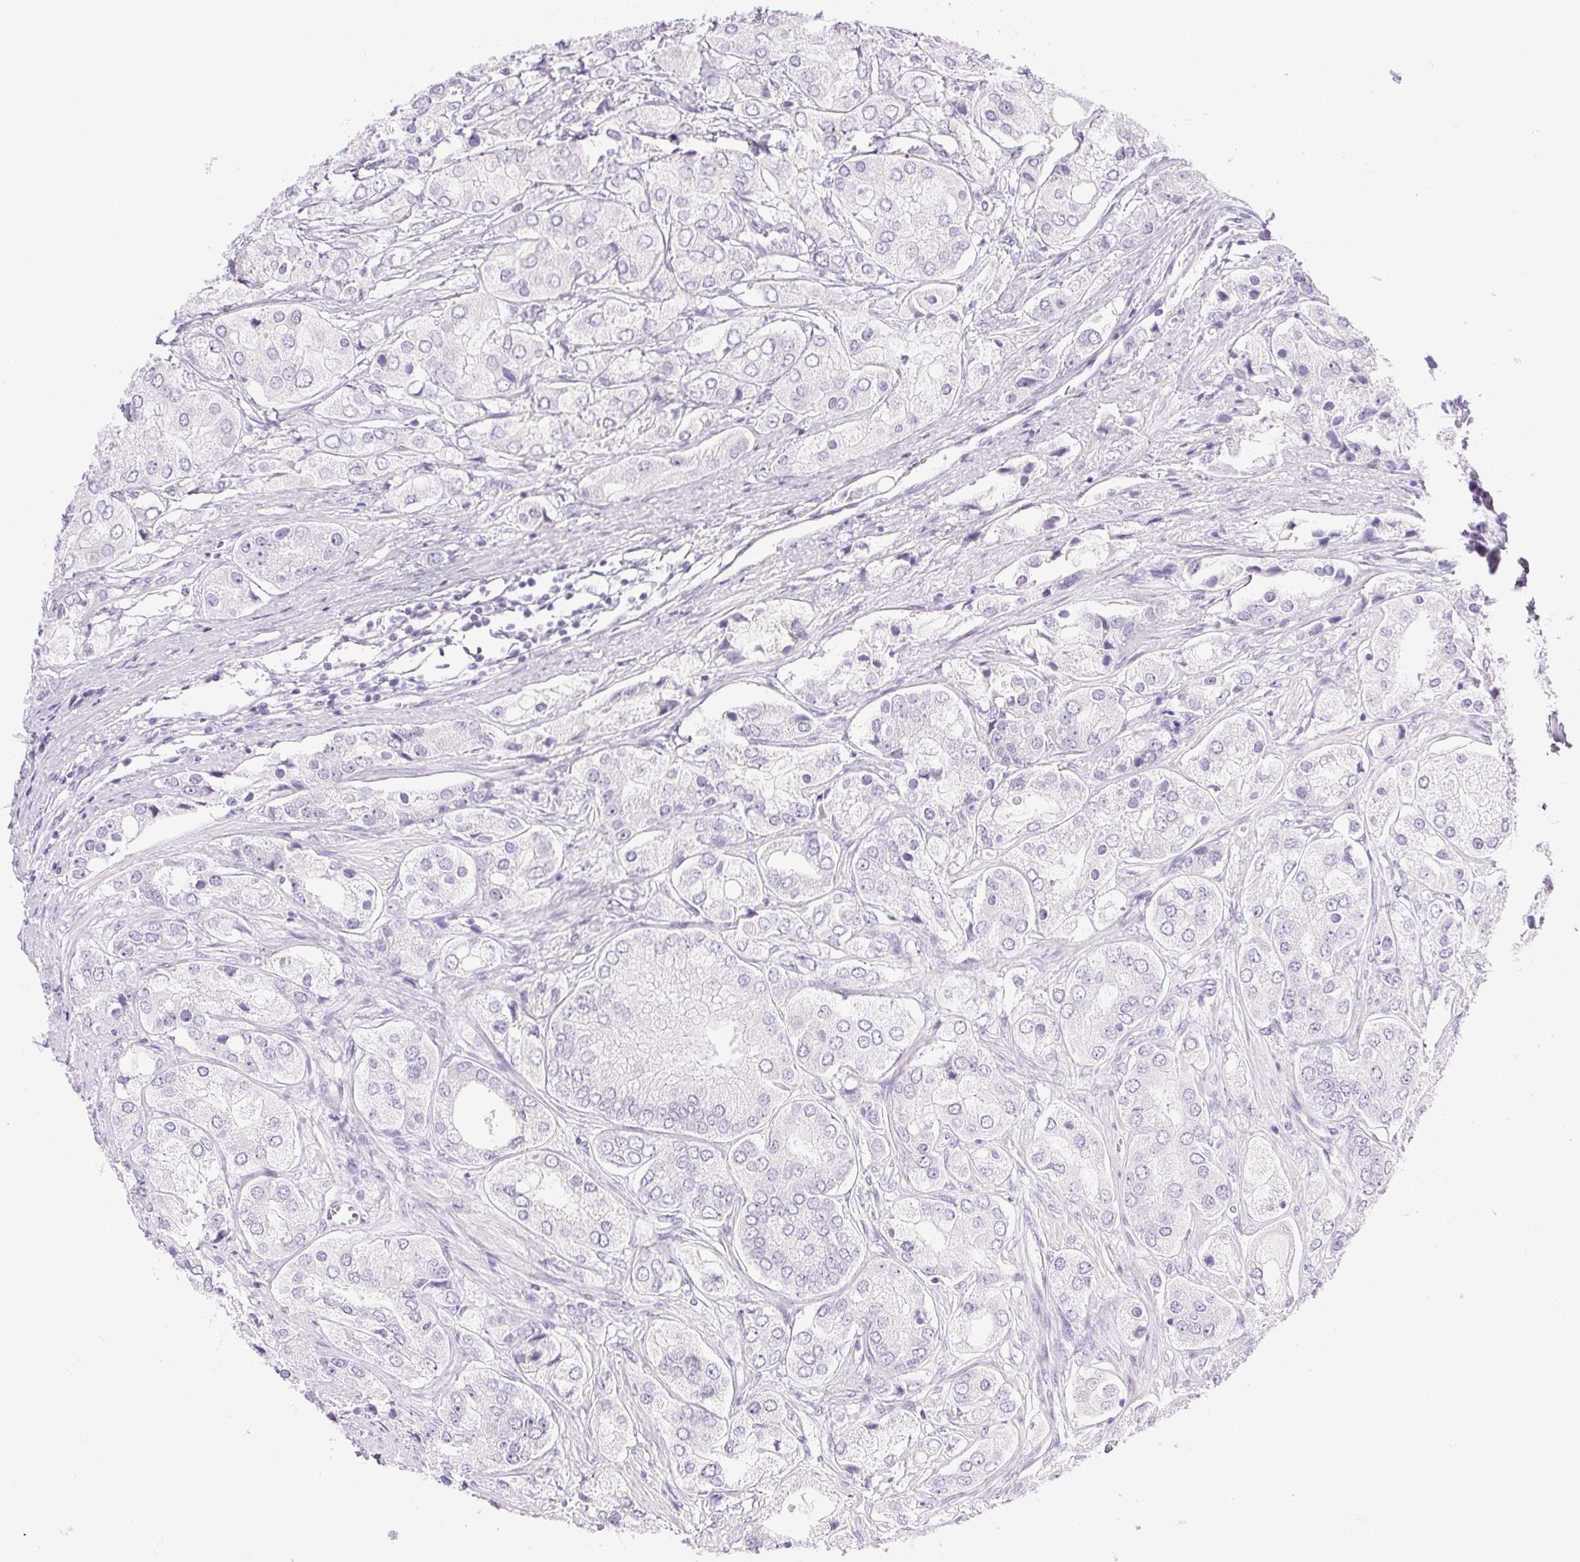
{"staining": {"intensity": "negative", "quantity": "none", "location": "none"}, "tissue": "prostate cancer", "cell_type": "Tumor cells", "image_type": "cancer", "snomed": [{"axis": "morphology", "description": "Adenocarcinoma, Low grade"}, {"axis": "topography", "description": "Prostate"}], "caption": "Immunohistochemistry micrograph of neoplastic tissue: human prostate cancer (low-grade adenocarcinoma) stained with DAB (3,3'-diaminobenzidine) displays no significant protein positivity in tumor cells. The staining was performed using DAB to visualize the protein expression in brown, while the nuclei were stained in blue with hematoxylin (Magnification: 20x).", "gene": "CPB1", "patient": {"sex": "male", "age": 69}}